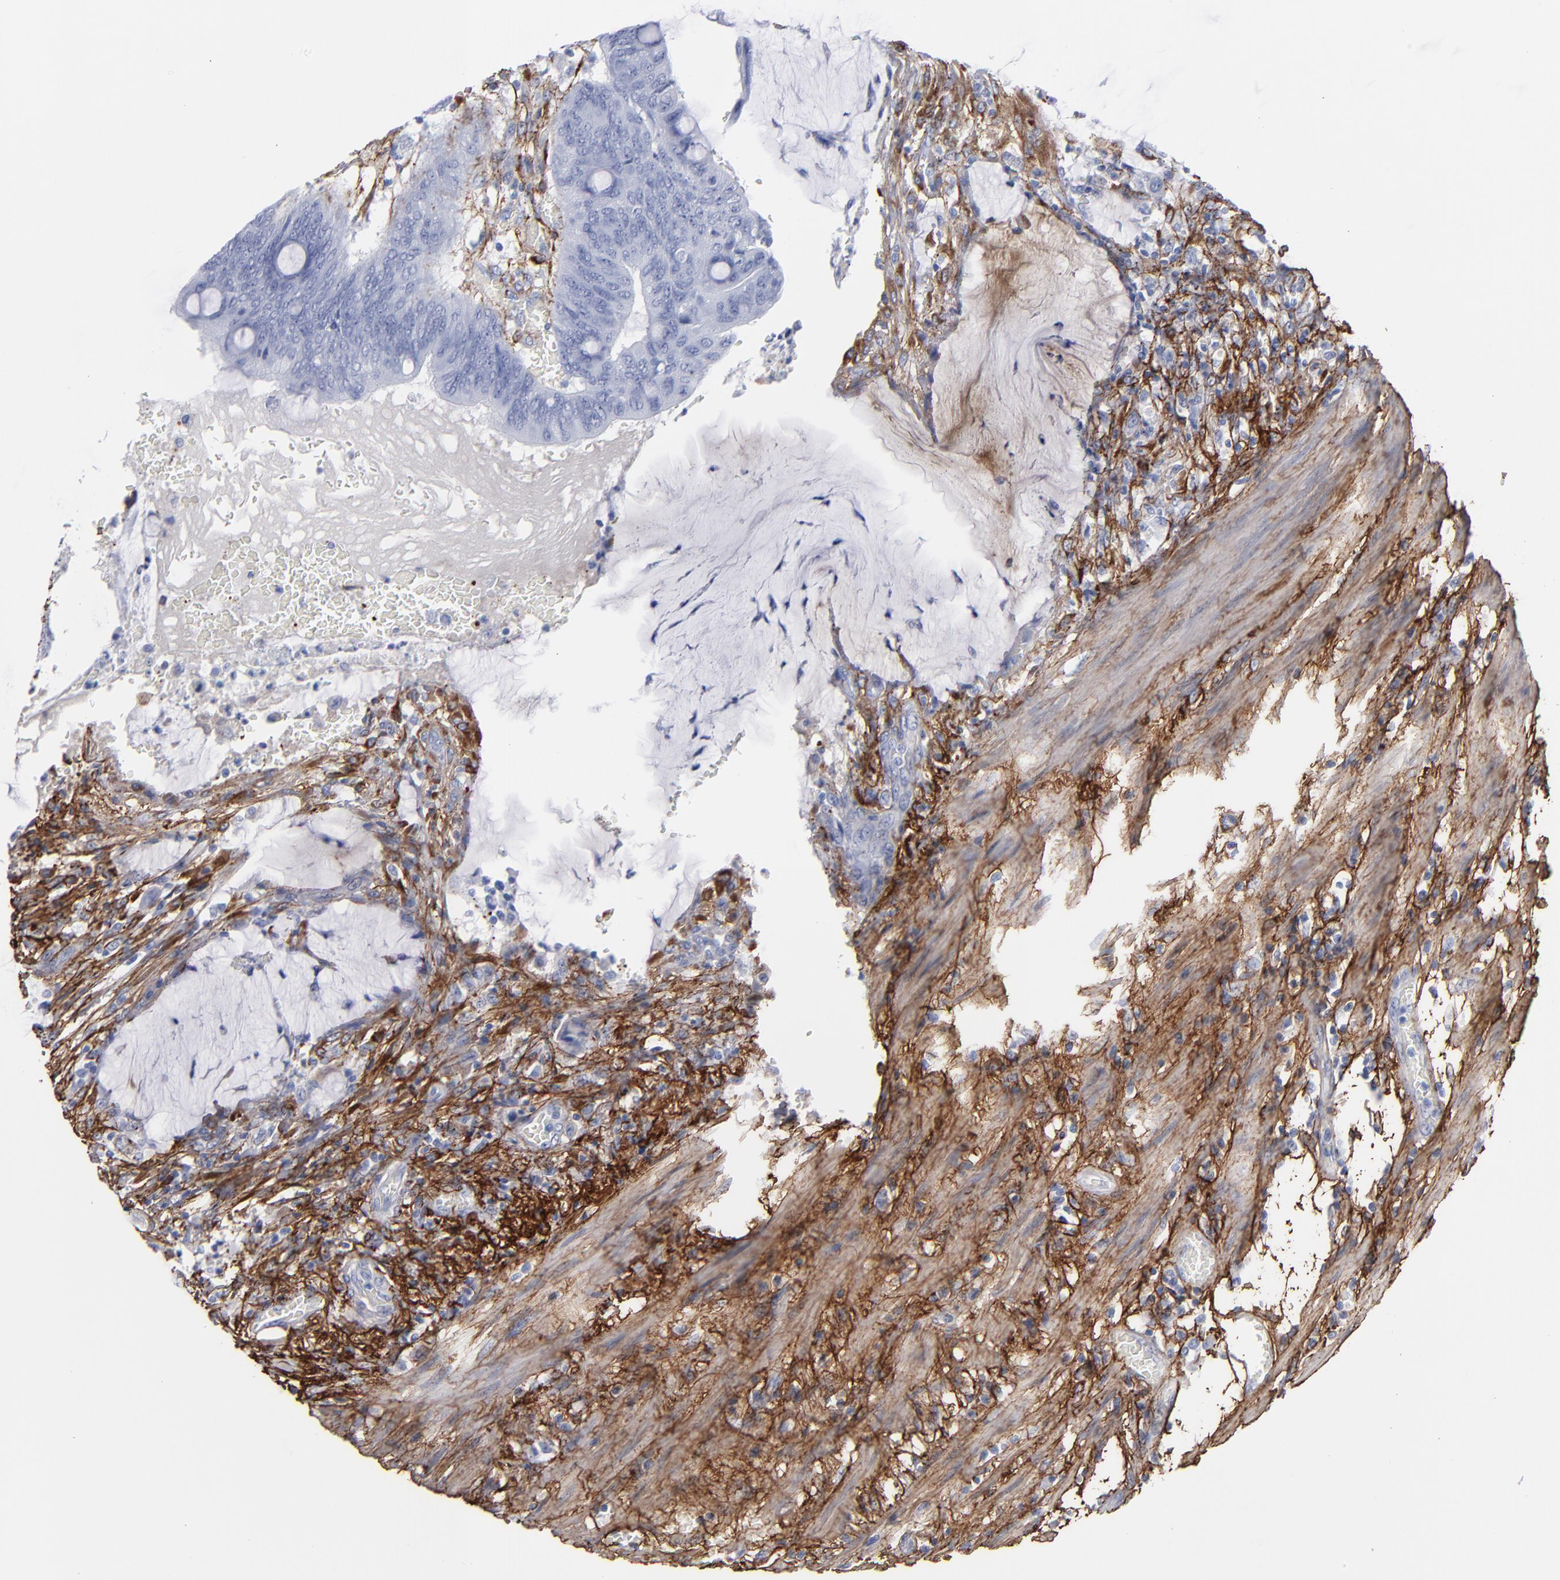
{"staining": {"intensity": "negative", "quantity": "none", "location": "none"}, "tissue": "colorectal cancer", "cell_type": "Tumor cells", "image_type": "cancer", "snomed": [{"axis": "morphology", "description": "Normal tissue, NOS"}, {"axis": "morphology", "description": "Adenocarcinoma, NOS"}, {"axis": "topography", "description": "Rectum"}], "caption": "Tumor cells are negative for brown protein staining in adenocarcinoma (colorectal).", "gene": "EMILIN1", "patient": {"sex": "male", "age": 92}}